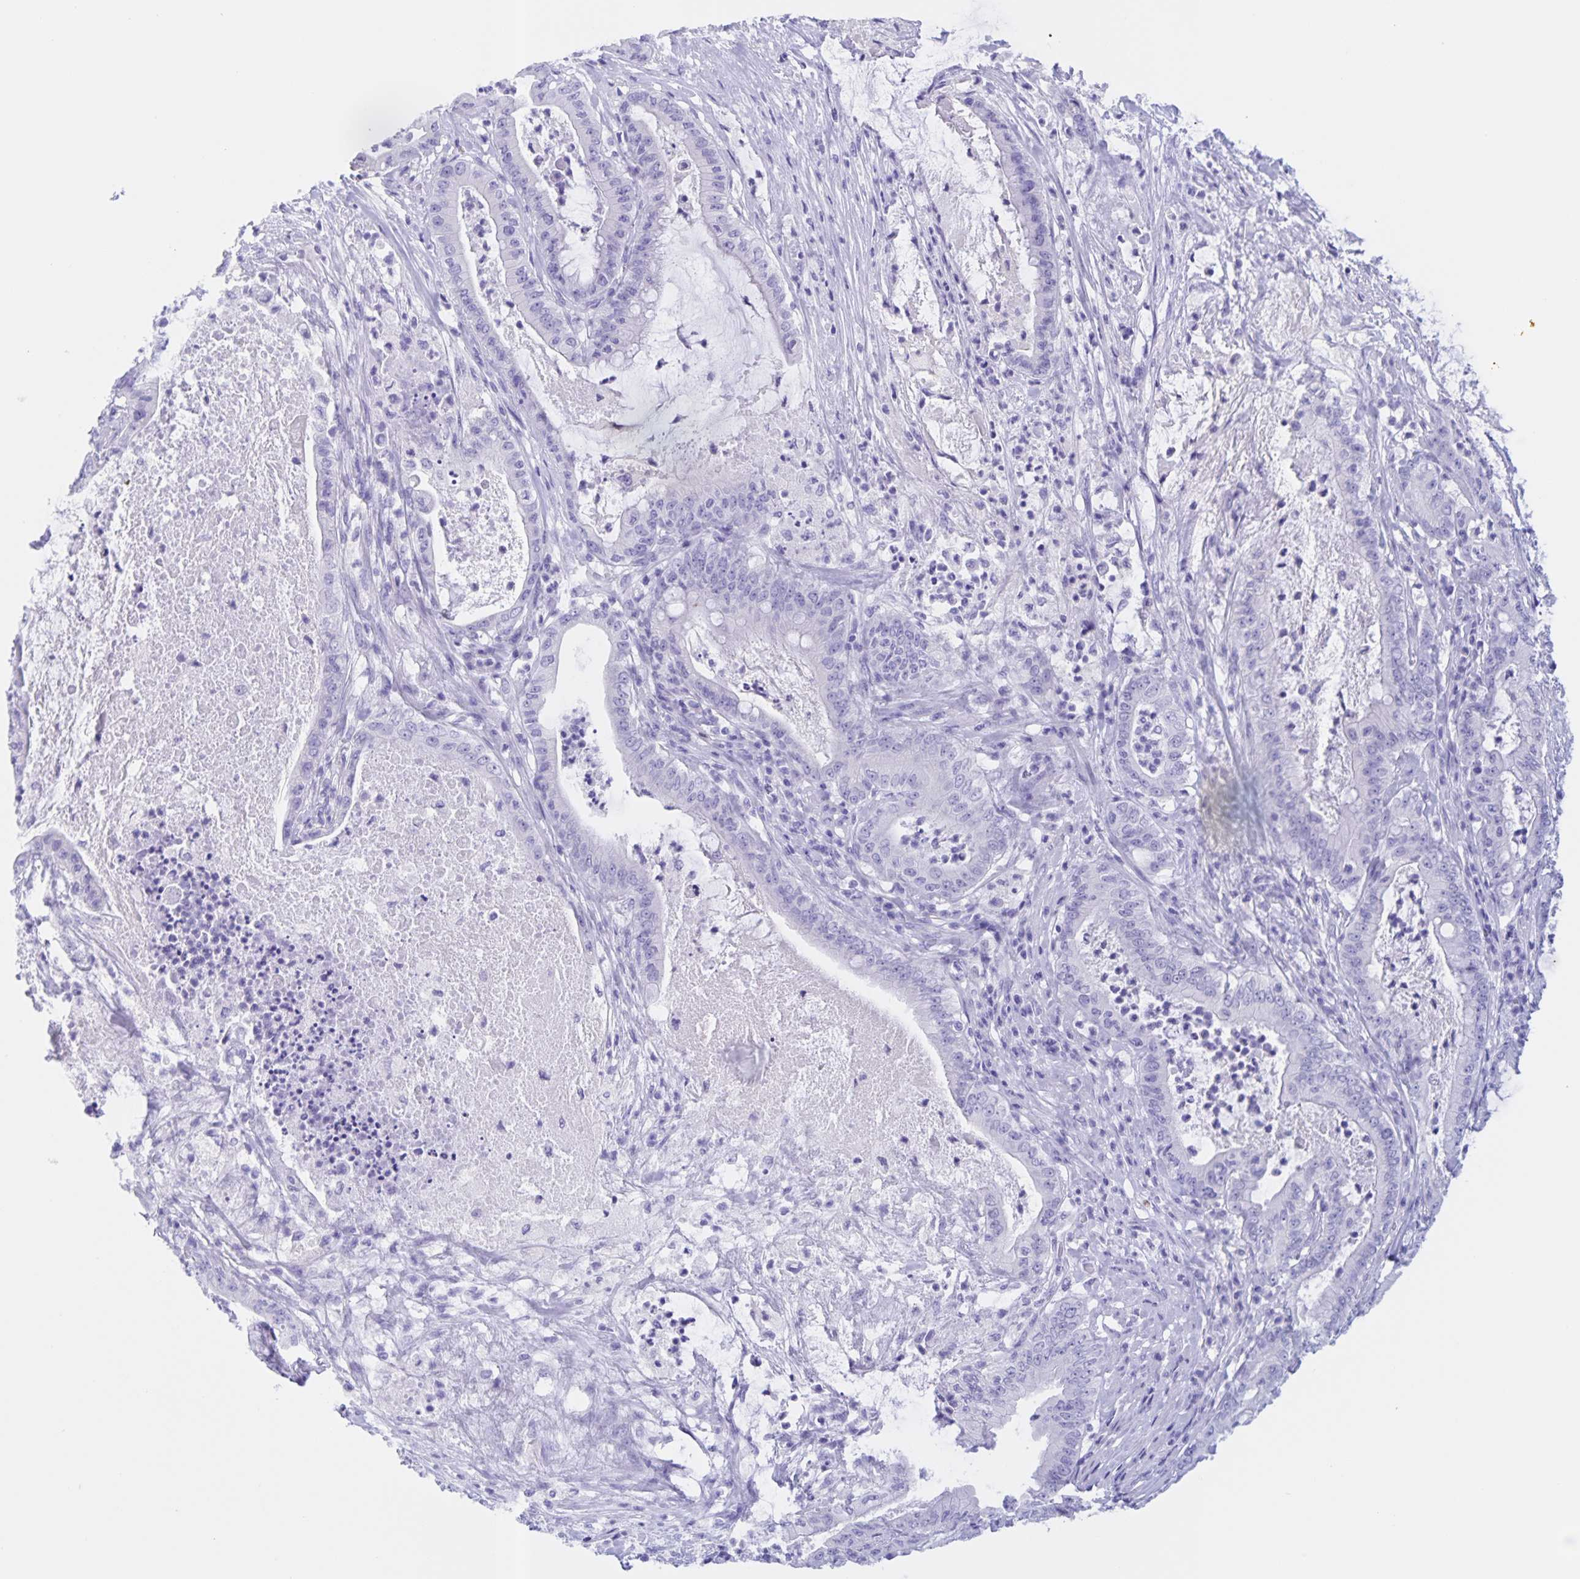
{"staining": {"intensity": "negative", "quantity": "none", "location": "none"}, "tissue": "pancreatic cancer", "cell_type": "Tumor cells", "image_type": "cancer", "snomed": [{"axis": "morphology", "description": "Adenocarcinoma, NOS"}, {"axis": "topography", "description": "Pancreas"}], "caption": "There is no significant expression in tumor cells of pancreatic cancer (adenocarcinoma).", "gene": "TGIF2LX", "patient": {"sex": "male", "age": 71}}